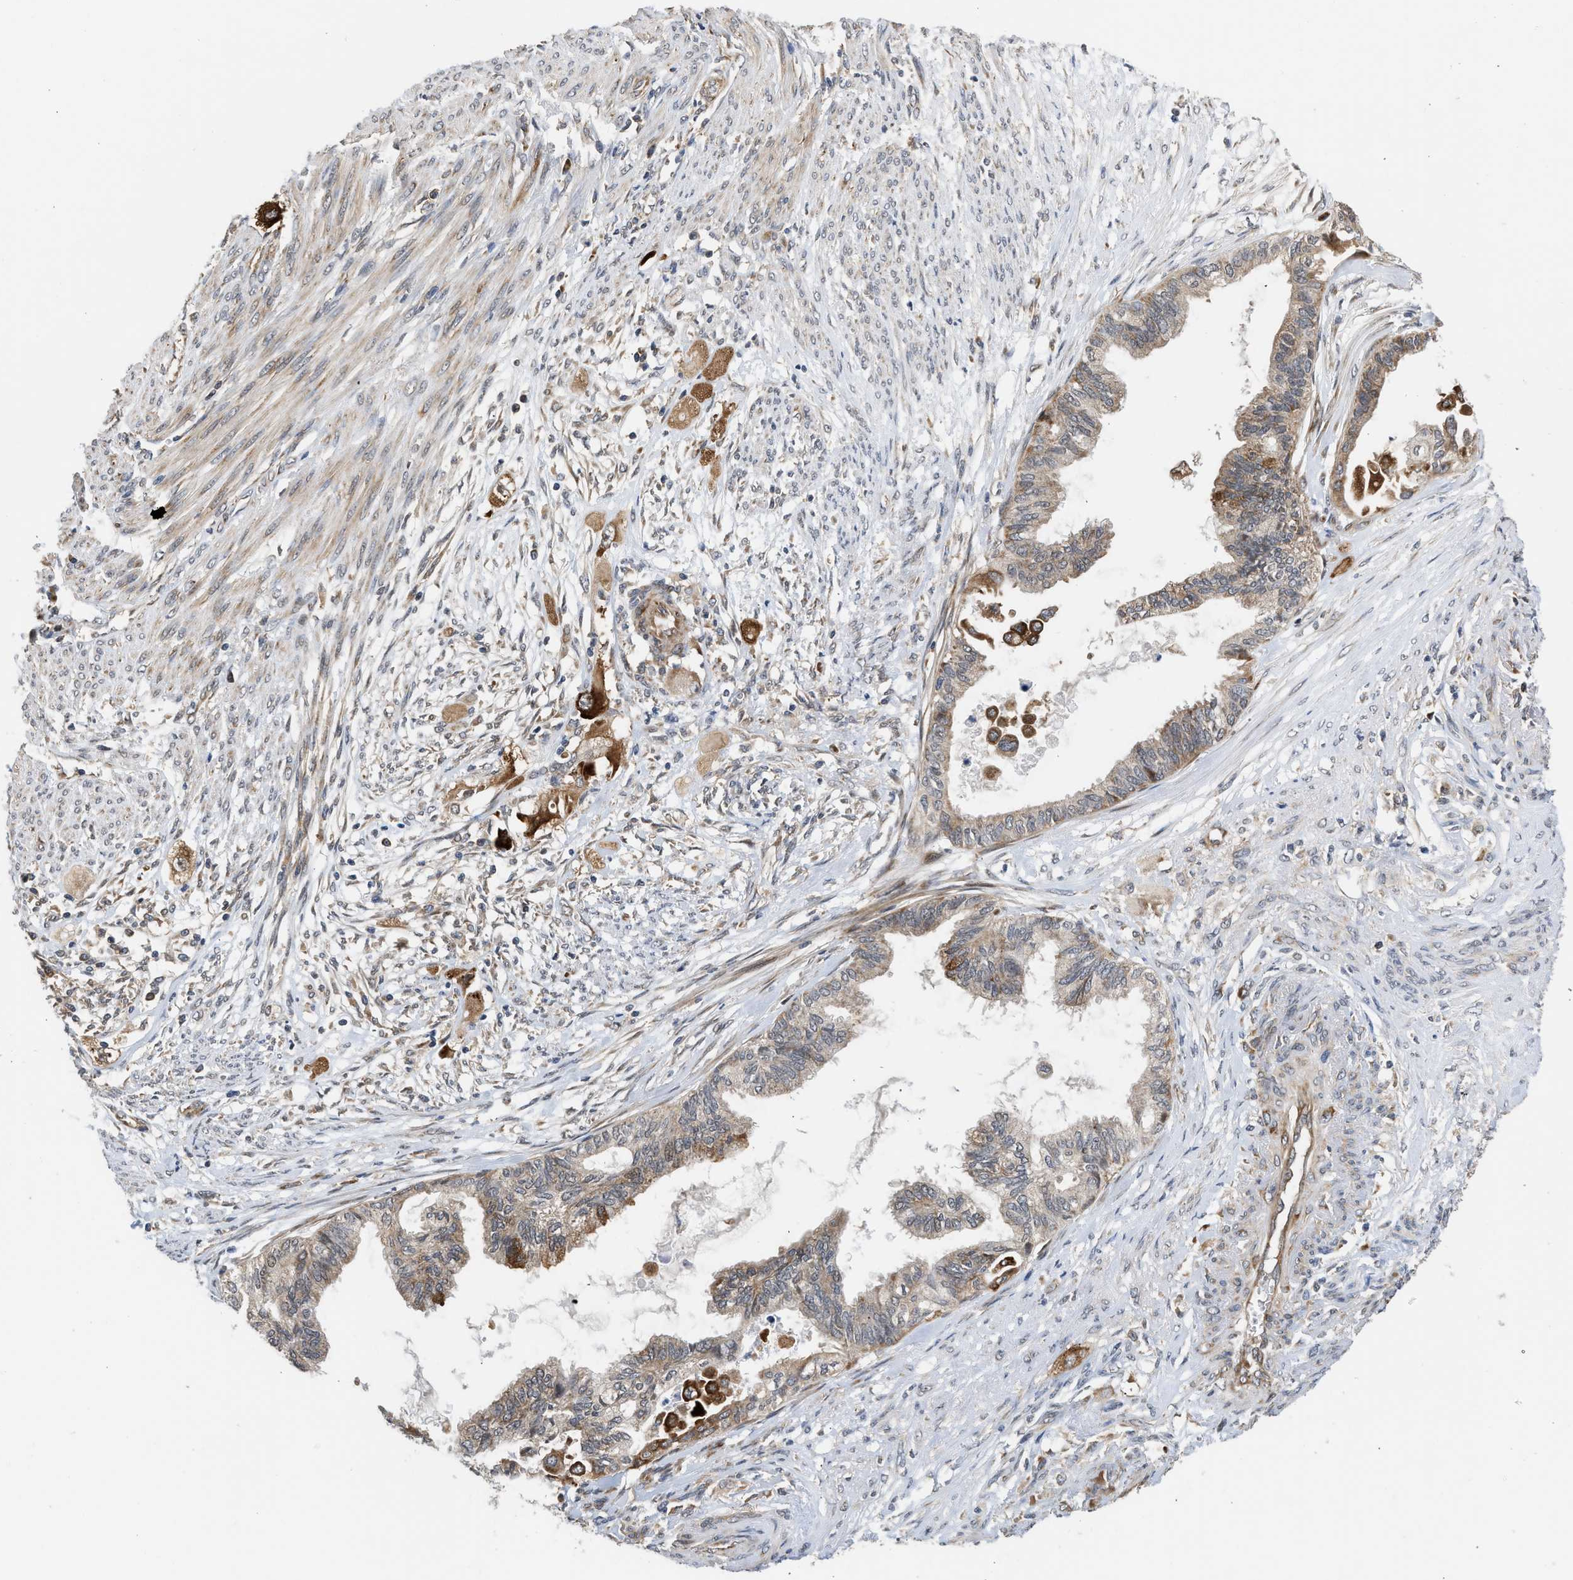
{"staining": {"intensity": "weak", "quantity": "<25%", "location": "cytoplasmic/membranous"}, "tissue": "cervical cancer", "cell_type": "Tumor cells", "image_type": "cancer", "snomed": [{"axis": "morphology", "description": "Normal tissue, NOS"}, {"axis": "morphology", "description": "Adenocarcinoma, NOS"}, {"axis": "topography", "description": "Cervix"}, {"axis": "topography", "description": "Endometrium"}], "caption": "Micrograph shows no protein positivity in tumor cells of adenocarcinoma (cervical) tissue.", "gene": "POLG2", "patient": {"sex": "female", "age": 86}}